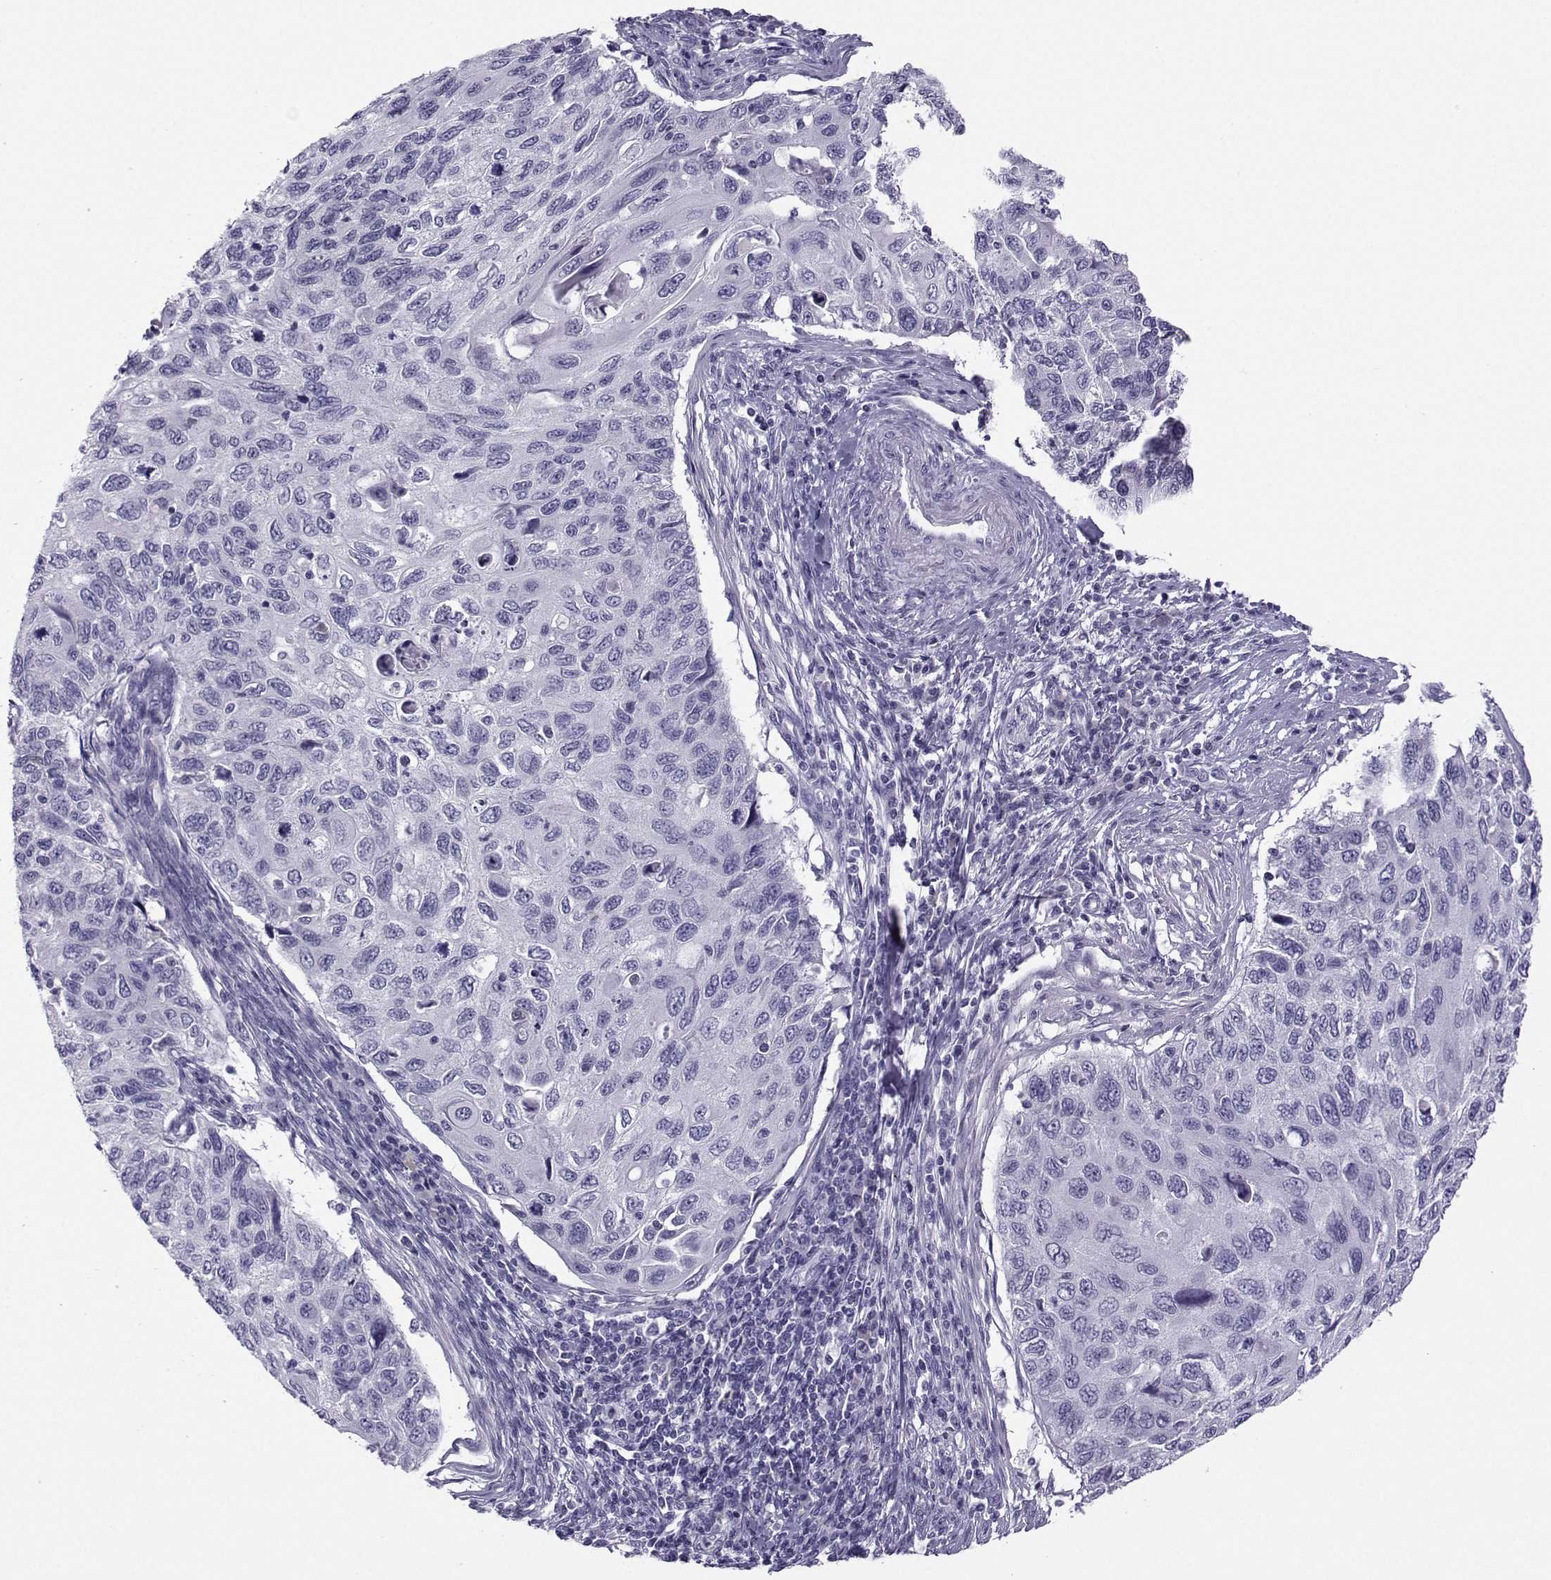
{"staining": {"intensity": "negative", "quantity": "none", "location": "none"}, "tissue": "cervical cancer", "cell_type": "Tumor cells", "image_type": "cancer", "snomed": [{"axis": "morphology", "description": "Squamous cell carcinoma, NOS"}, {"axis": "topography", "description": "Cervix"}], "caption": "A high-resolution image shows IHC staining of squamous cell carcinoma (cervical), which displays no significant staining in tumor cells.", "gene": "ARMC2", "patient": {"sex": "female", "age": 70}}